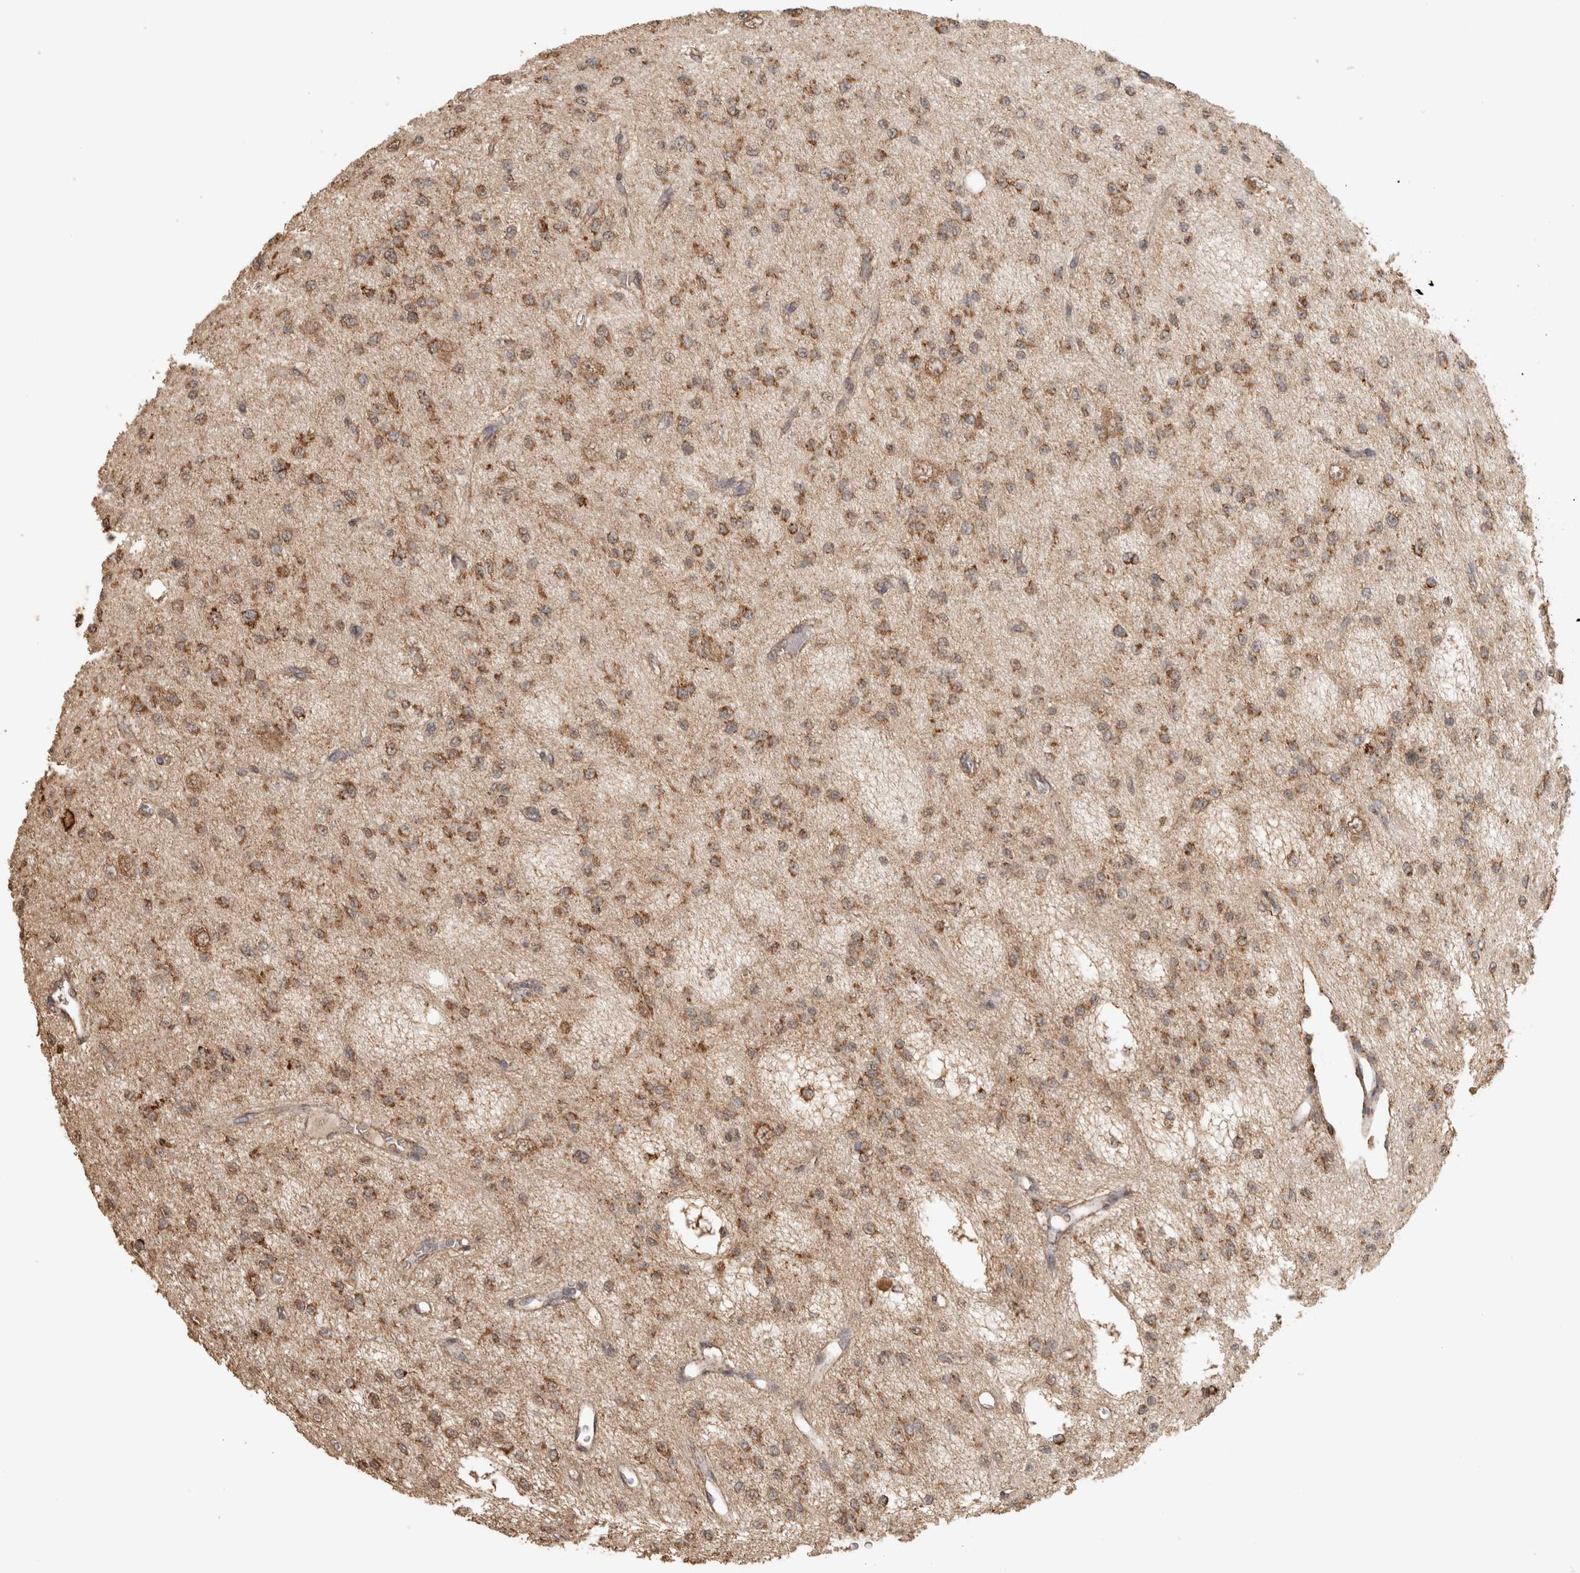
{"staining": {"intensity": "moderate", "quantity": ">75%", "location": "cytoplasmic/membranous"}, "tissue": "glioma", "cell_type": "Tumor cells", "image_type": "cancer", "snomed": [{"axis": "morphology", "description": "Glioma, malignant, Low grade"}, {"axis": "topography", "description": "Brain"}], "caption": "Moderate cytoplasmic/membranous positivity for a protein is appreciated in approximately >75% of tumor cells of malignant glioma (low-grade) using immunohistochemistry (IHC).", "gene": "BNIP3L", "patient": {"sex": "male", "age": 38}}